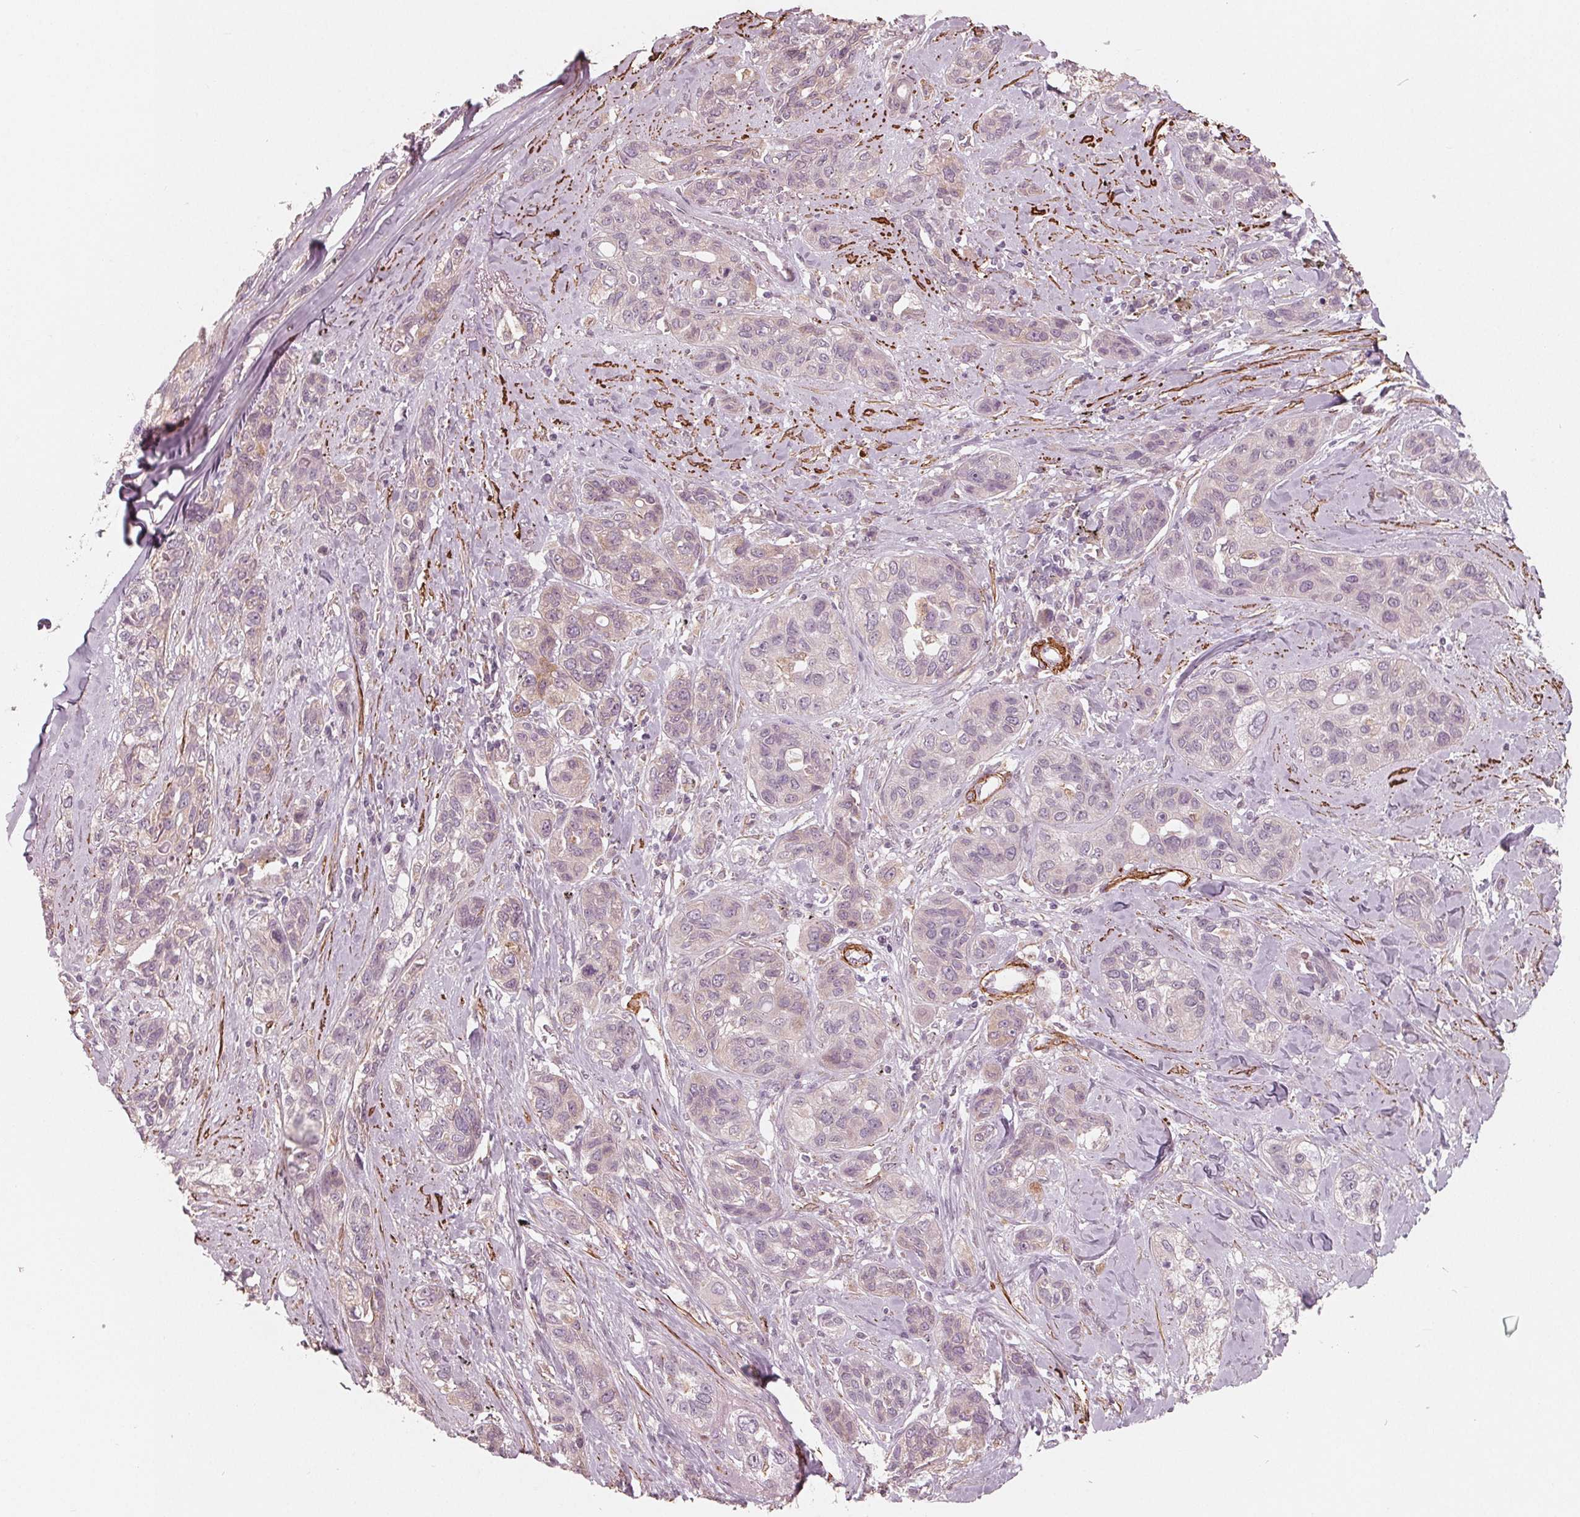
{"staining": {"intensity": "negative", "quantity": "none", "location": "none"}, "tissue": "lung cancer", "cell_type": "Tumor cells", "image_type": "cancer", "snomed": [{"axis": "morphology", "description": "Squamous cell carcinoma, NOS"}, {"axis": "topography", "description": "Lung"}], "caption": "Immunohistochemistry (IHC) micrograph of lung cancer (squamous cell carcinoma) stained for a protein (brown), which displays no staining in tumor cells. (DAB immunohistochemistry (IHC), high magnification).", "gene": "MIER3", "patient": {"sex": "female", "age": 70}}